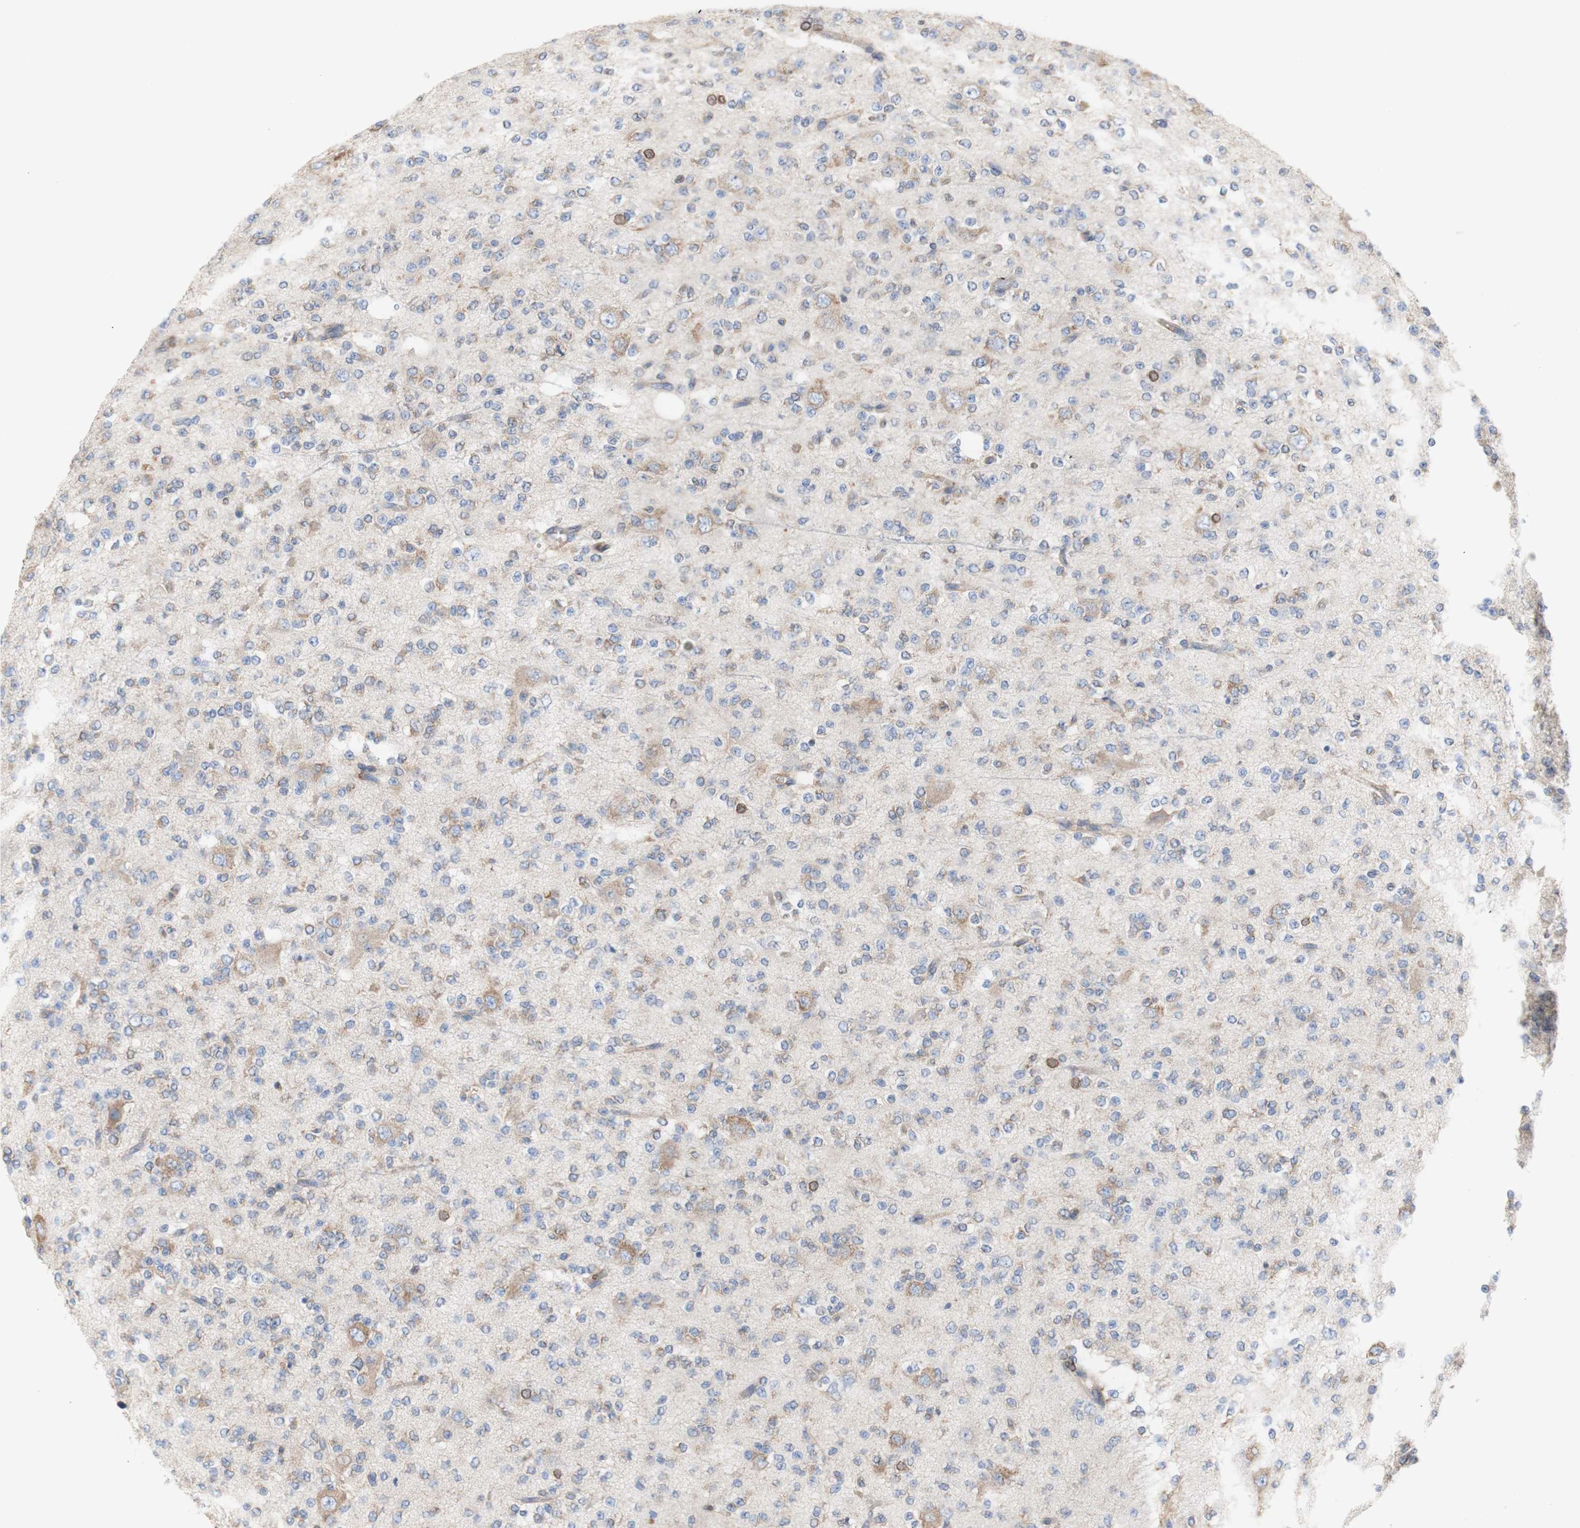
{"staining": {"intensity": "moderate", "quantity": "<25%", "location": "cytoplasmic/membranous,nuclear"}, "tissue": "glioma", "cell_type": "Tumor cells", "image_type": "cancer", "snomed": [{"axis": "morphology", "description": "Glioma, malignant, Low grade"}, {"axis": "topography", "description": "Brain"}], "caption": "The photomicrograph displays staining of malignant low-grade glioma, revealing moderate cytoplasmic/membranous and nuclear protein positivity (brown color) within tumor cells. The staining is performed using DAB (3,3'-diaminobenzidine) brown chromogen to label protein expression. The nuclei are counter-stained blue using hematoxylin.", "gene": "ERLIN1", "patient": {"sex": "male", "age": 38}}